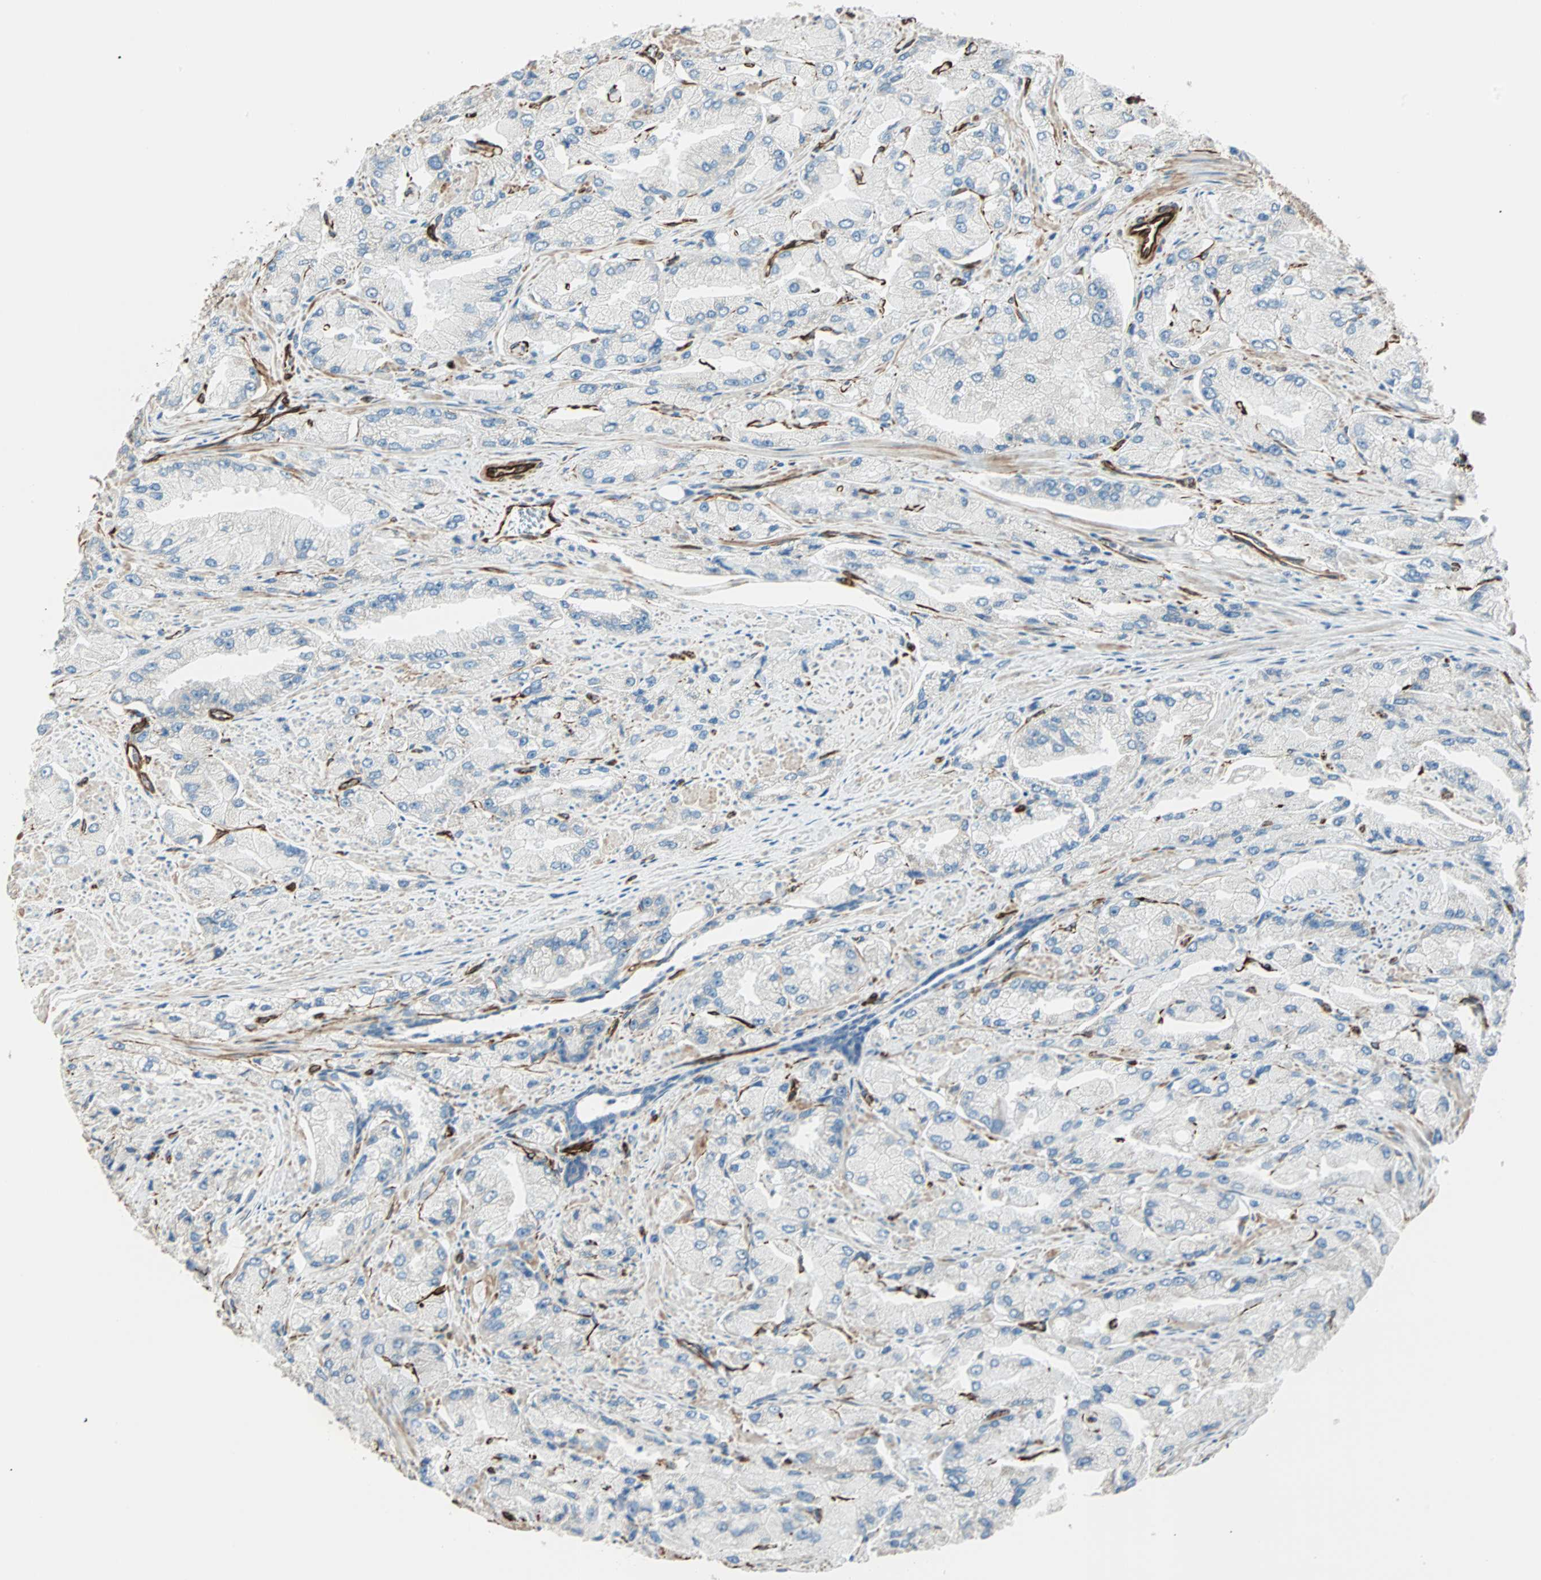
{"staining": {"intensity": "negative", "quantity": "none", "location": "none"}, "tissue": "prostate cancer", "cell_type": "Tumor cells", "image_type": "cancer", "snomed": [{"axis": "morphology", "description": "Adenocarcinoma, High grade"}, {"axis": "topography", "description": "Prostate"}], "caption": "The immunohistochemistry photomicrograph has no significant positivity in tumor cells of prostate adenocarcinoma (high-grade) tissue.", "gene": "NES", "patient": {"sex": "male", "age": 58}}